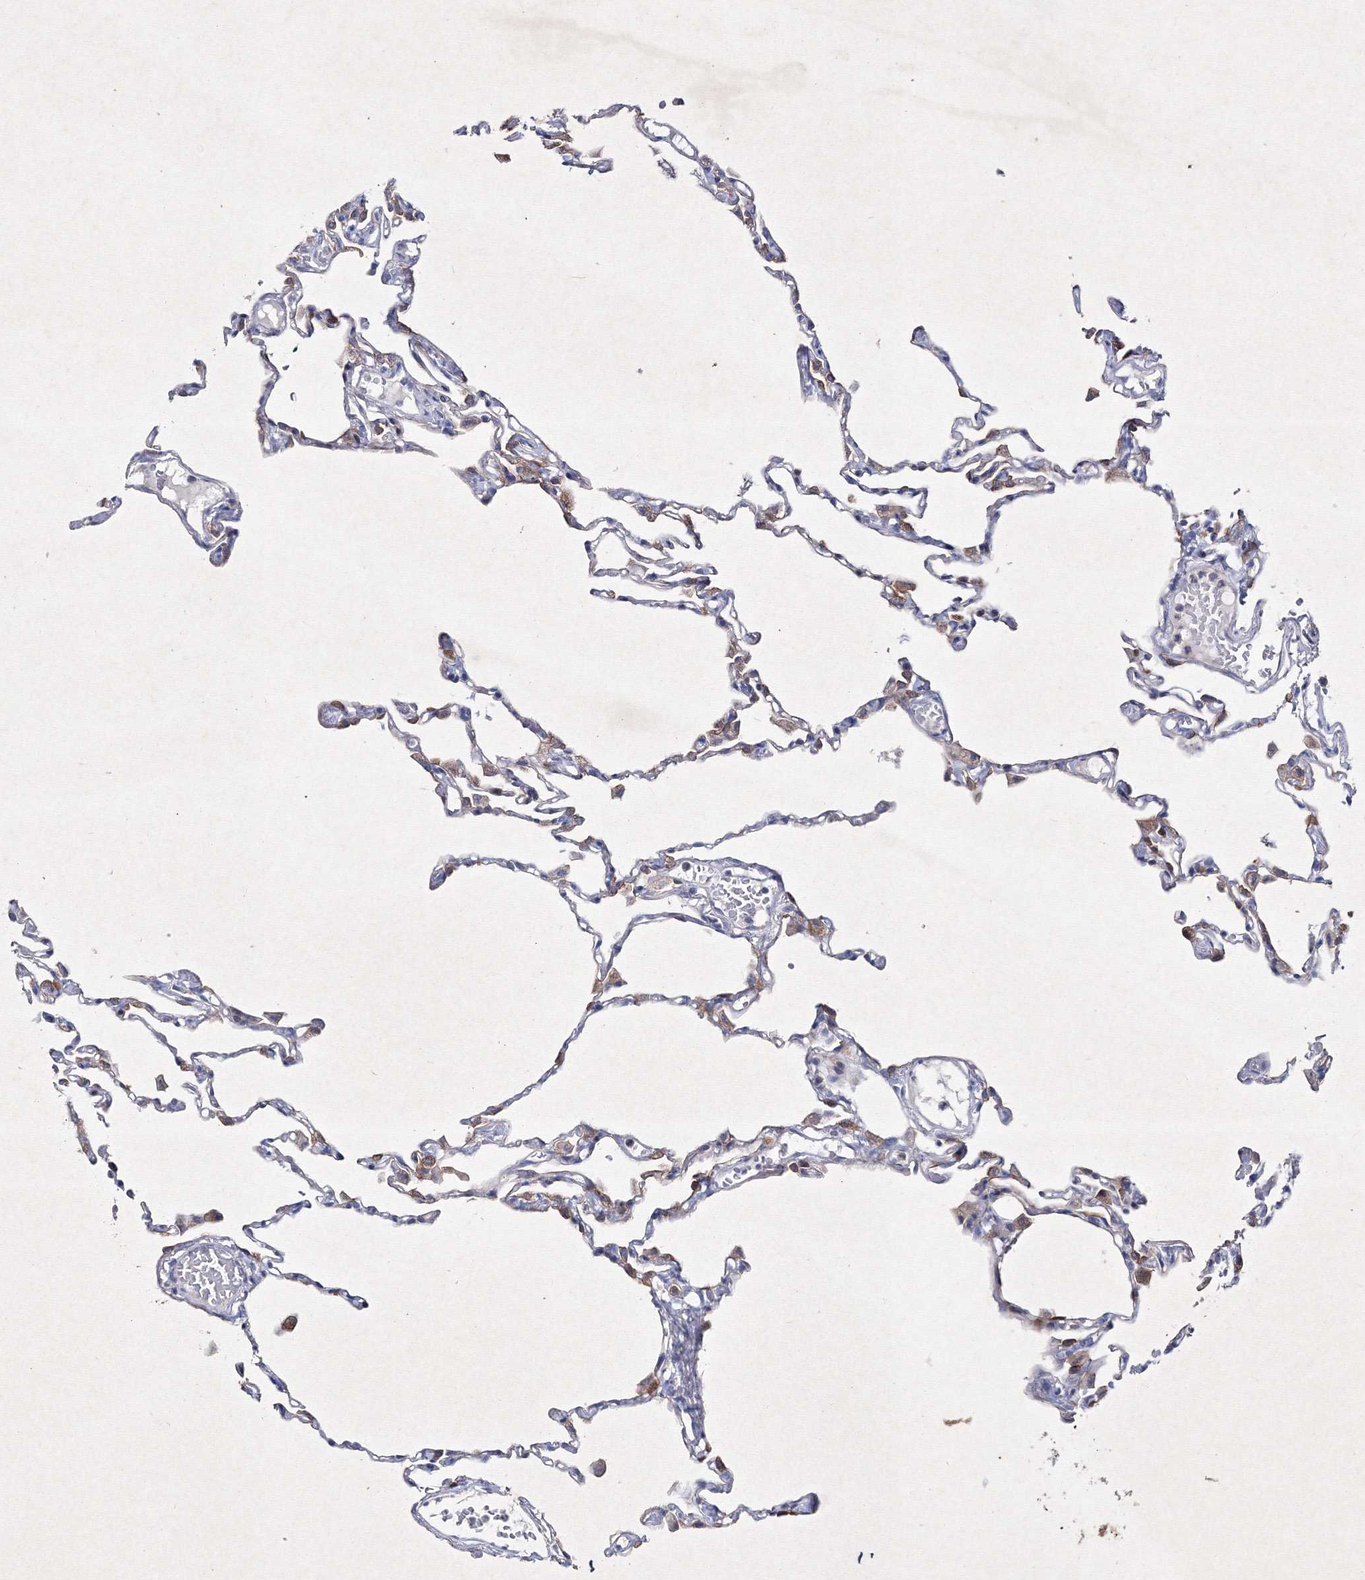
{"staining": {"intensity": "weak", "quantity": "<25%", "location": "cytoplasmic/membranous"}, "tissue": "lung", "cell_type": "Alveolar cells", "image_type": "normal", "snomed": [{"axis": "morphology", "description": "Normal tissue, NOS"}, {"axis": "topography", "description": "Lung"}], "caption": "IHC photomicrograph of benign human lung stained for a protein (brown), which demonstrates no staining in alveolar cells.", "gene": "SMIM29", "patient": {"sex": "female", "age": 49}}